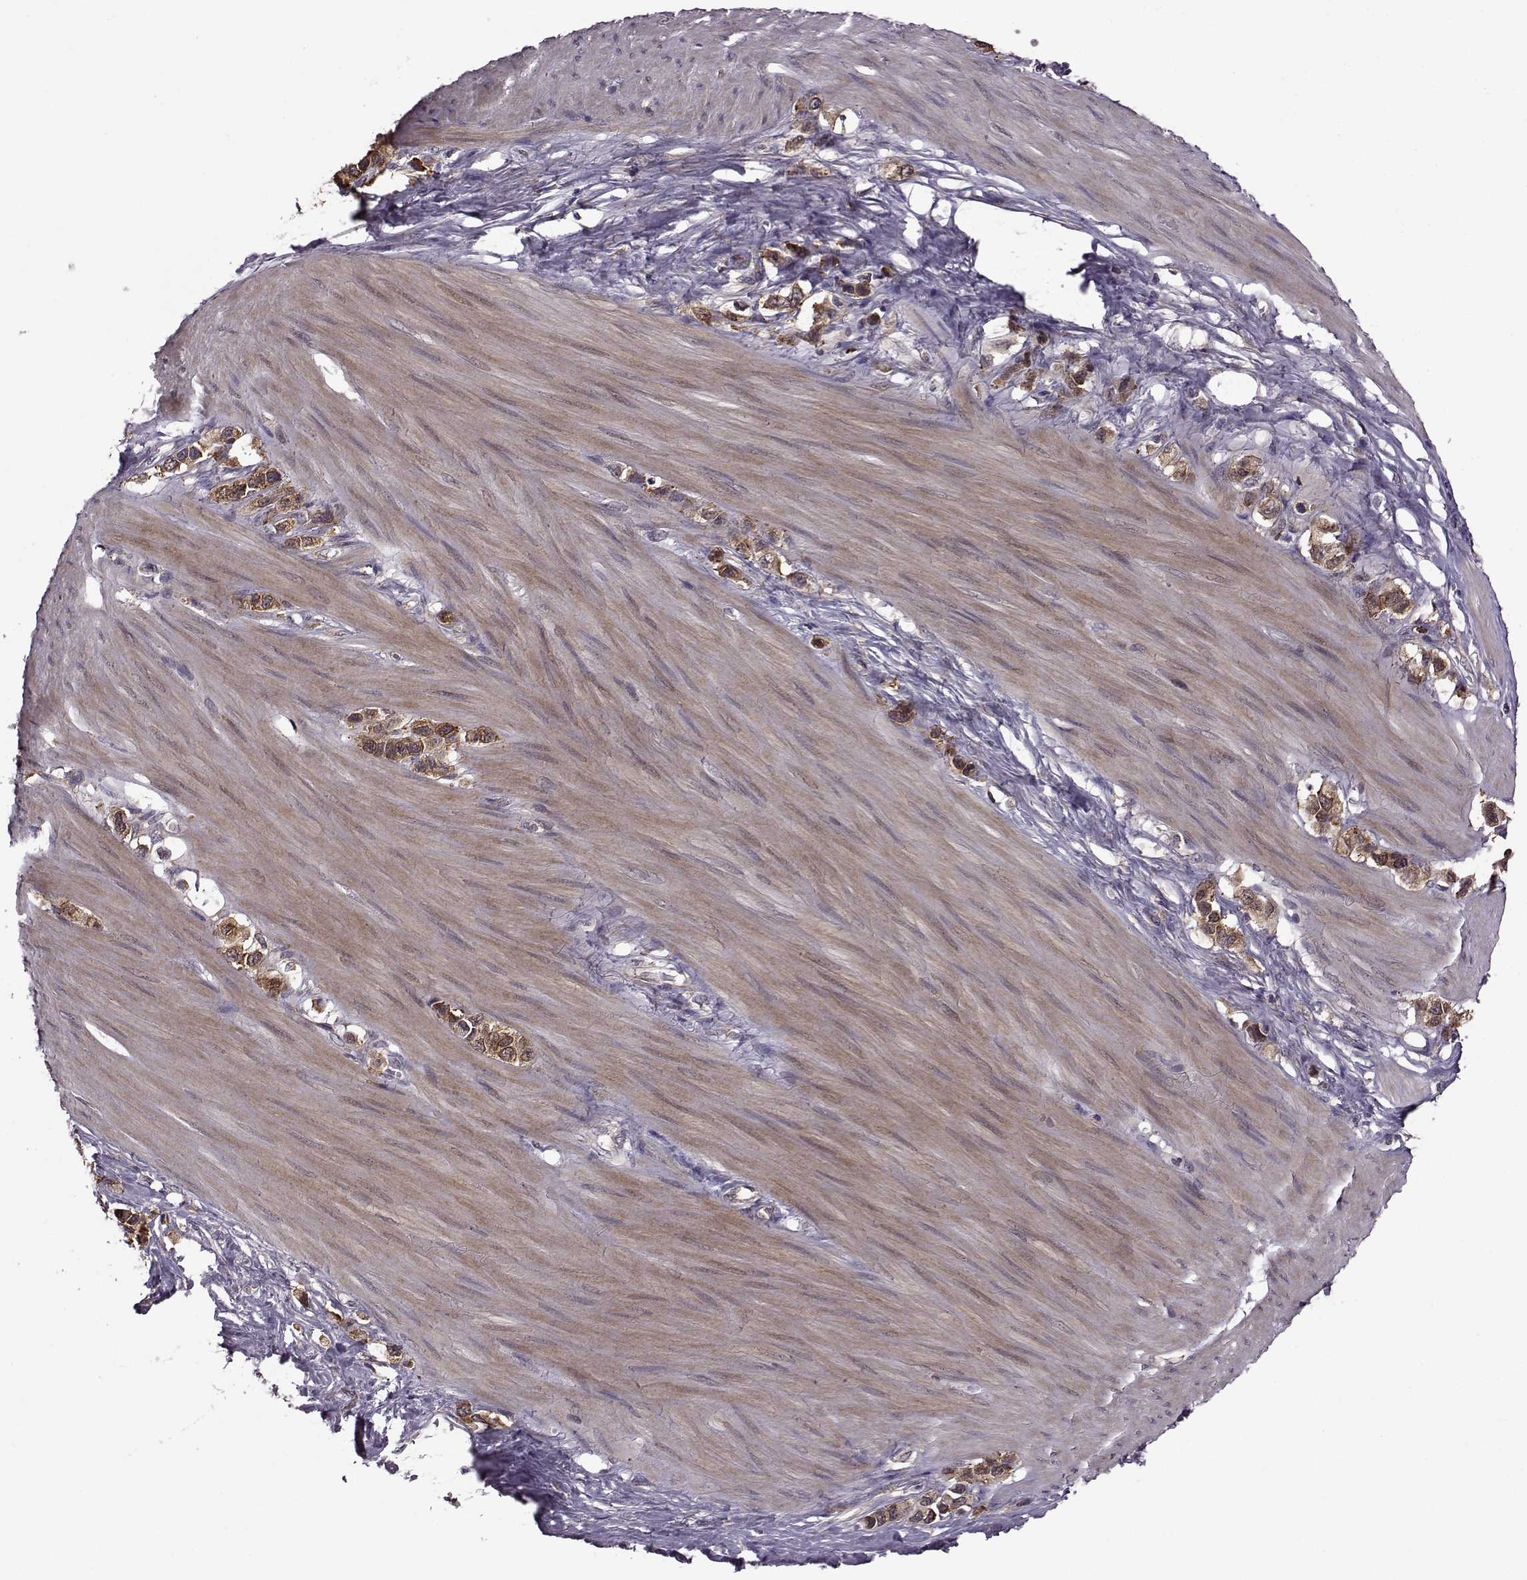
{"staining": {"intensity": "strong", "quantity": "<25%", "location": "cytoplasmic/membranous"}, "tissue": "stomach cancer", "cell_type": "Tumor cells", "image_type": "cancer", "snomed": [{"axis": "morphology", "description": "Normal tissue, NOS"}, {"axis": "morphology", "description": "Adenocarcinoma, NOS"}, {"axis": "morphology", "description": "Adenocarcinoma, High grade"}, {"axis": "topography", "description": "Stomach, upper"}, {"axis": "topography", "description": "Stomach"}], "caption": "Human stomach cancer stained with a protein marker exhibits strong staining in tumor cells.", "gene": "URI1", "patient": {"sex": "female", "age": 65}}